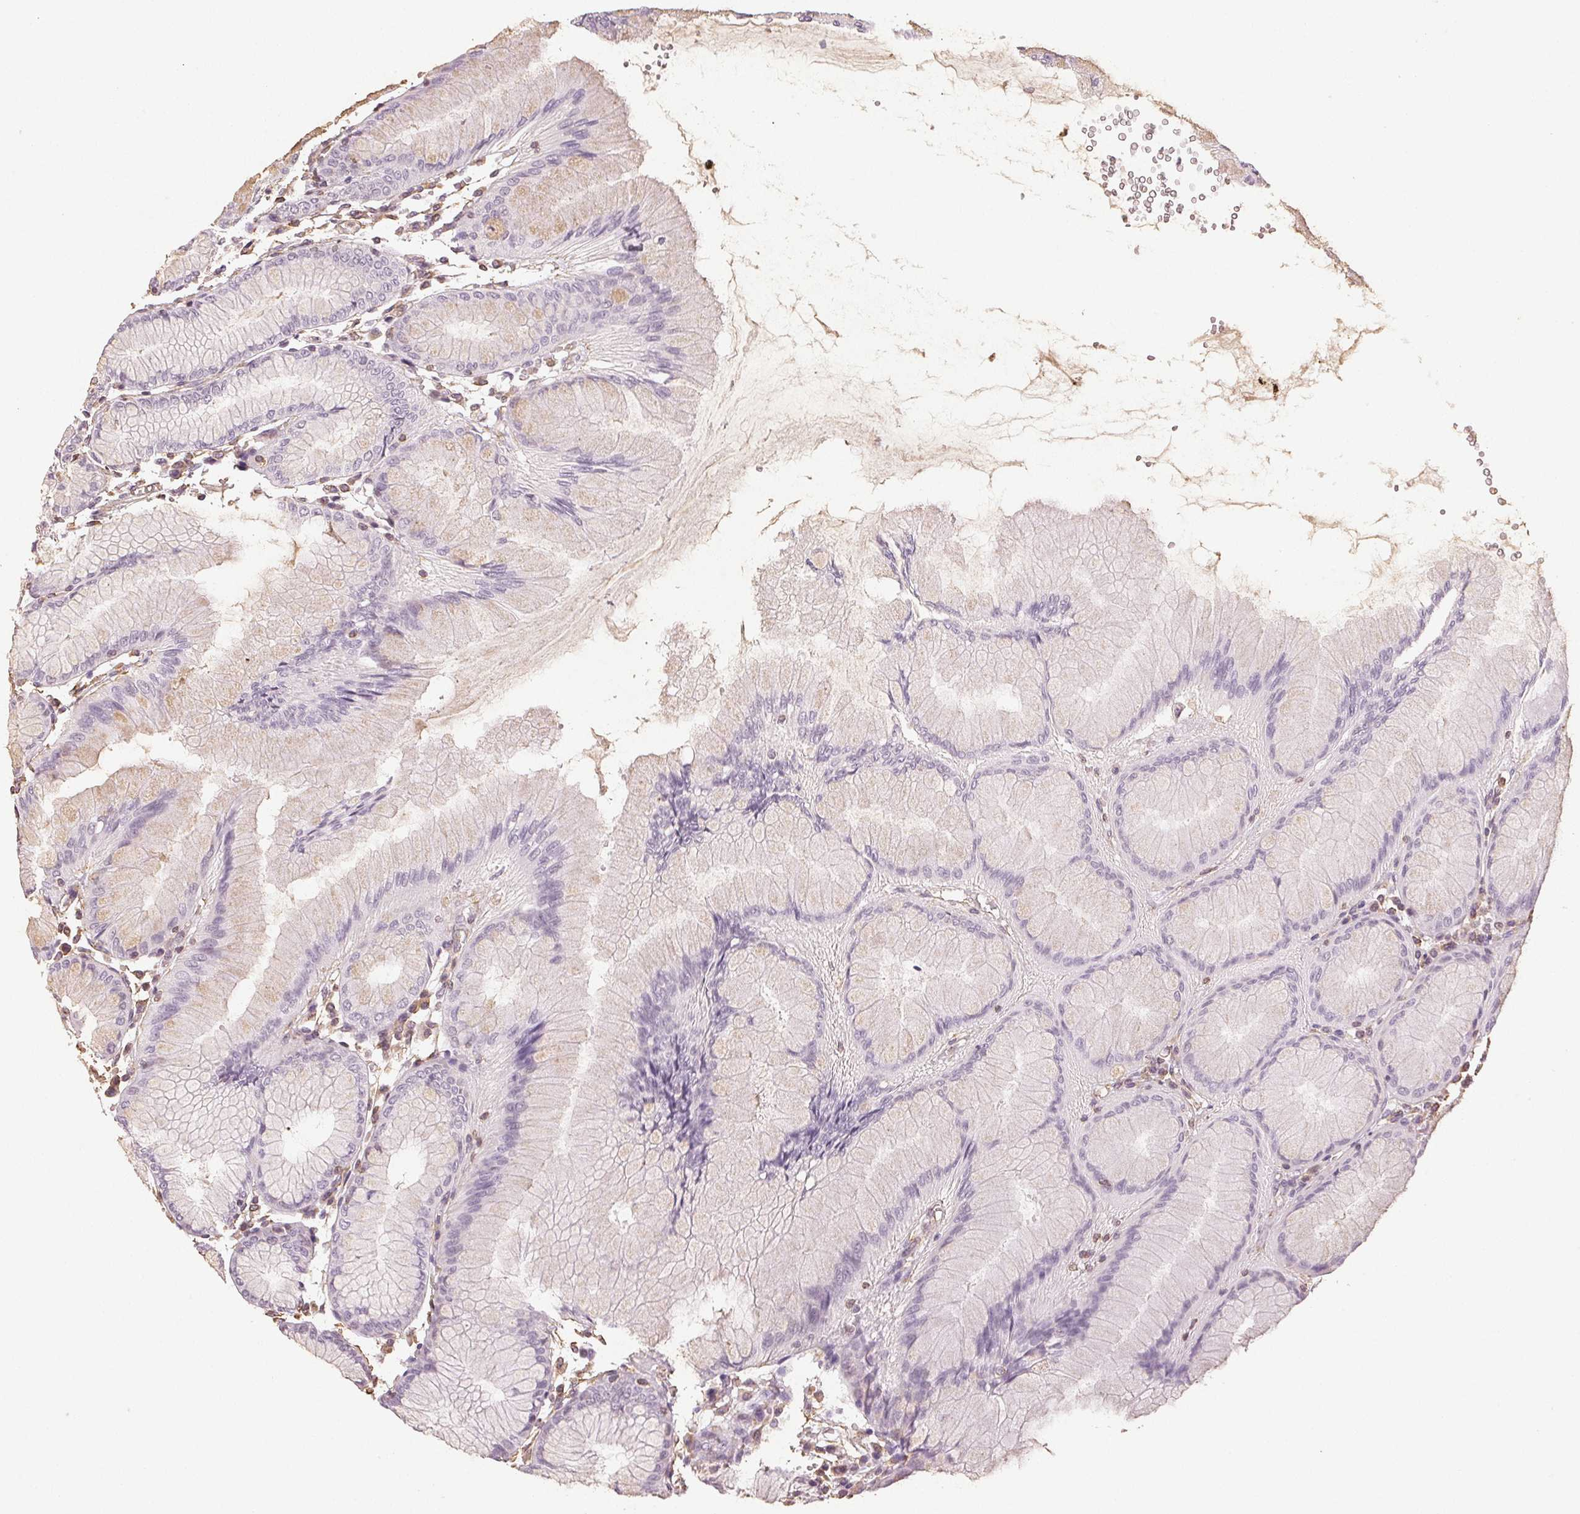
{"staining": {"intensity": "negative", "quantity": "none", "location": "none"}, "tissue": "stomach", "cell_type": "Glandular cells", "image_type": "normal", "snomed": [{"axis": "morphology", "description": "Normal tissue, NOS"}, {"axis": "topography", "description": "Stomach"}], "caption": "IHC image of unremarkable stomach: stomach stained with DAB (3,3'-diaminobenzidine) displays no significant protein staining in glandular cells.", "gene": "COL7A1", "patient": {"sex": "female", "age": 57}}